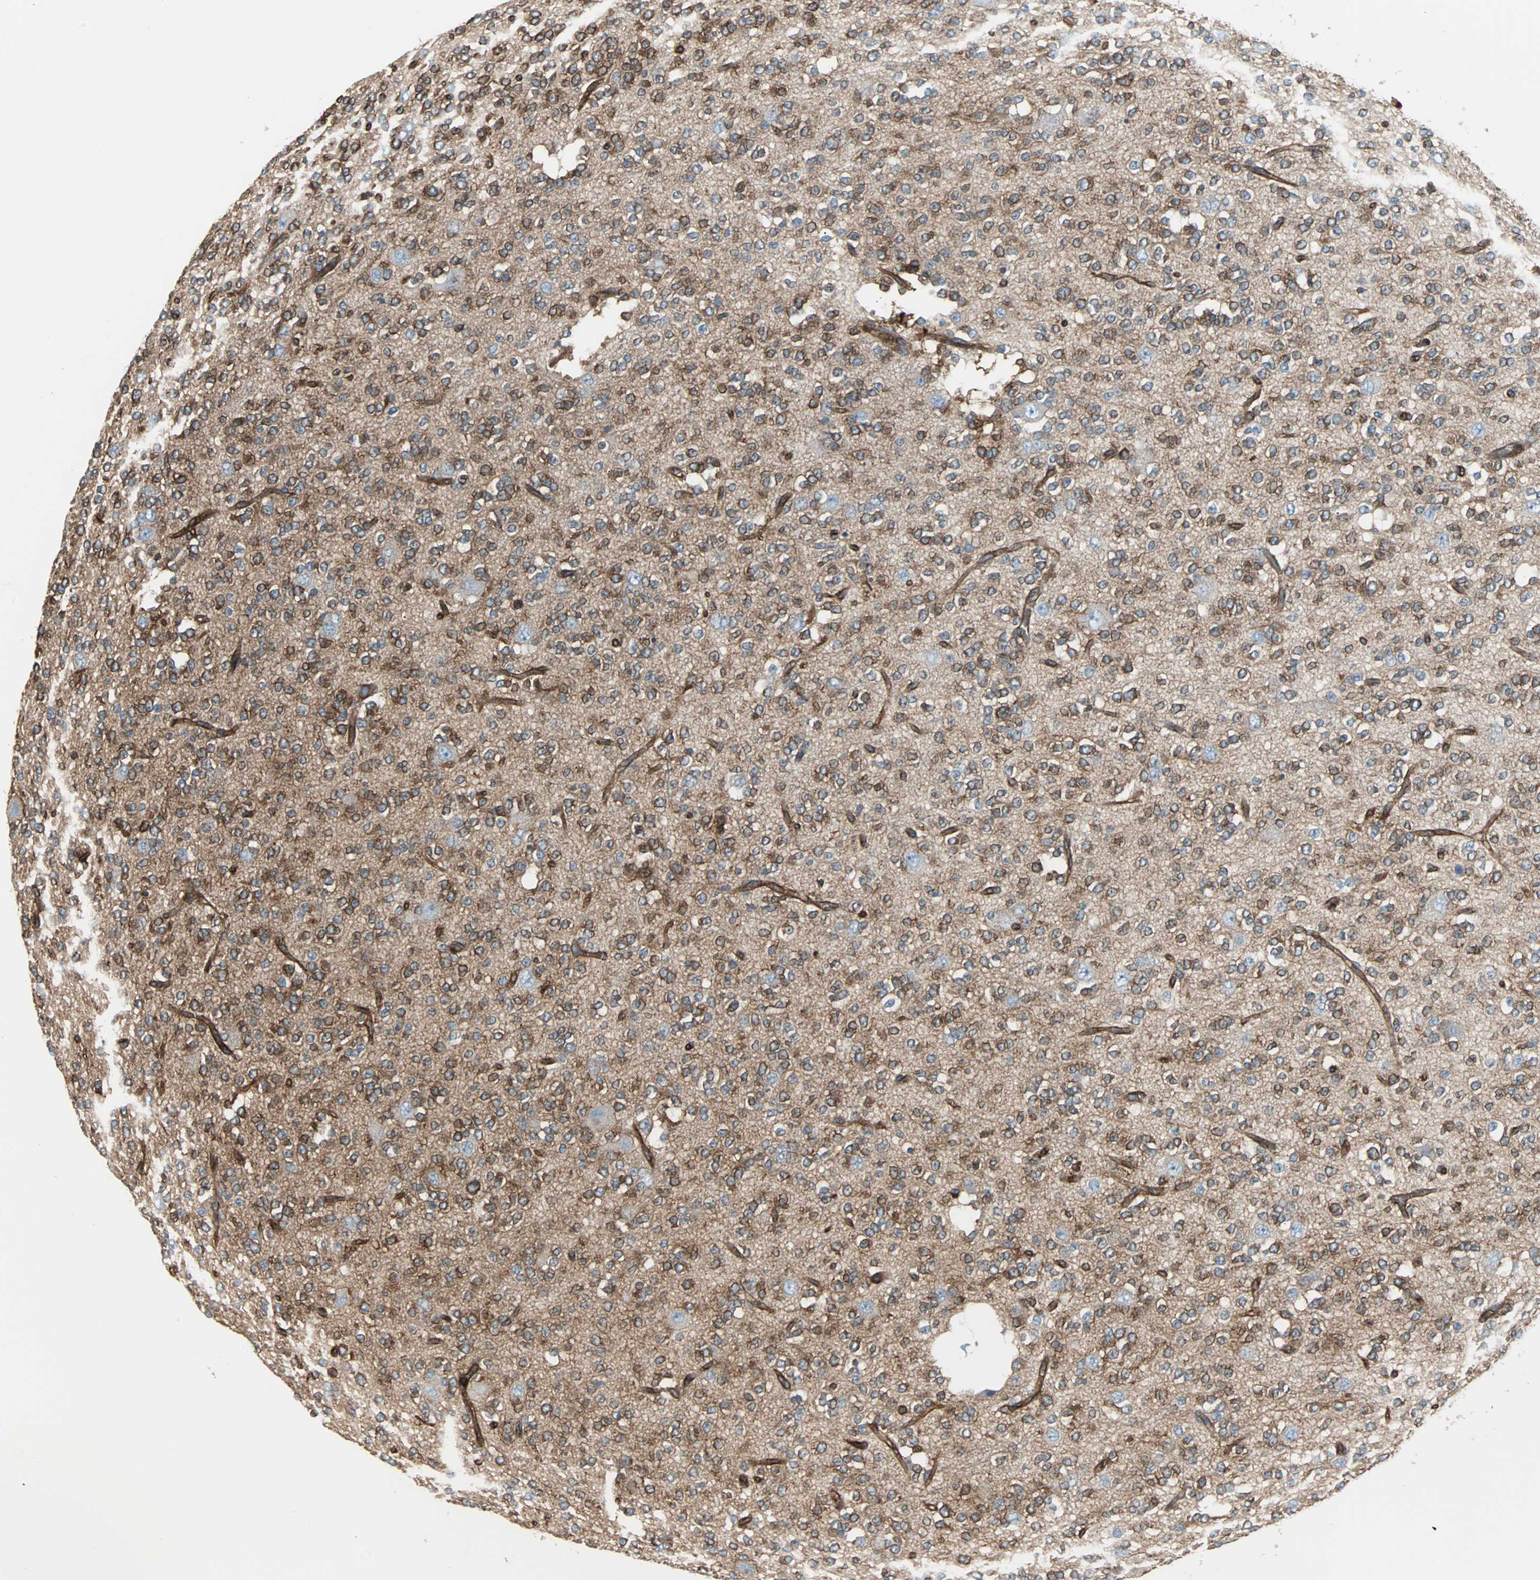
{"staining": {"intensity": "strong", "quantity": ">75%", "location": "cytoplasmic/membranous"}, "tissue": "glioma", "cell_type": "Tumor cells", "image_type": "cancer", "snomed": [{"axis": "morphology", "description": "Glioma, malignant, Low grade"}, {"axis": "topography", "description": "Brain"}], "caption": "Brown immunohistochemical staining in glioma shows strong cytoplasmic/membranous positivity in approximately >75% of tumor cells. (DAB (3,3'-diaminobenzidine) IHC with brightfield microscopy, high magnification).", "gene": "RELA", "patient": {"sex": "male", "age": 38}}